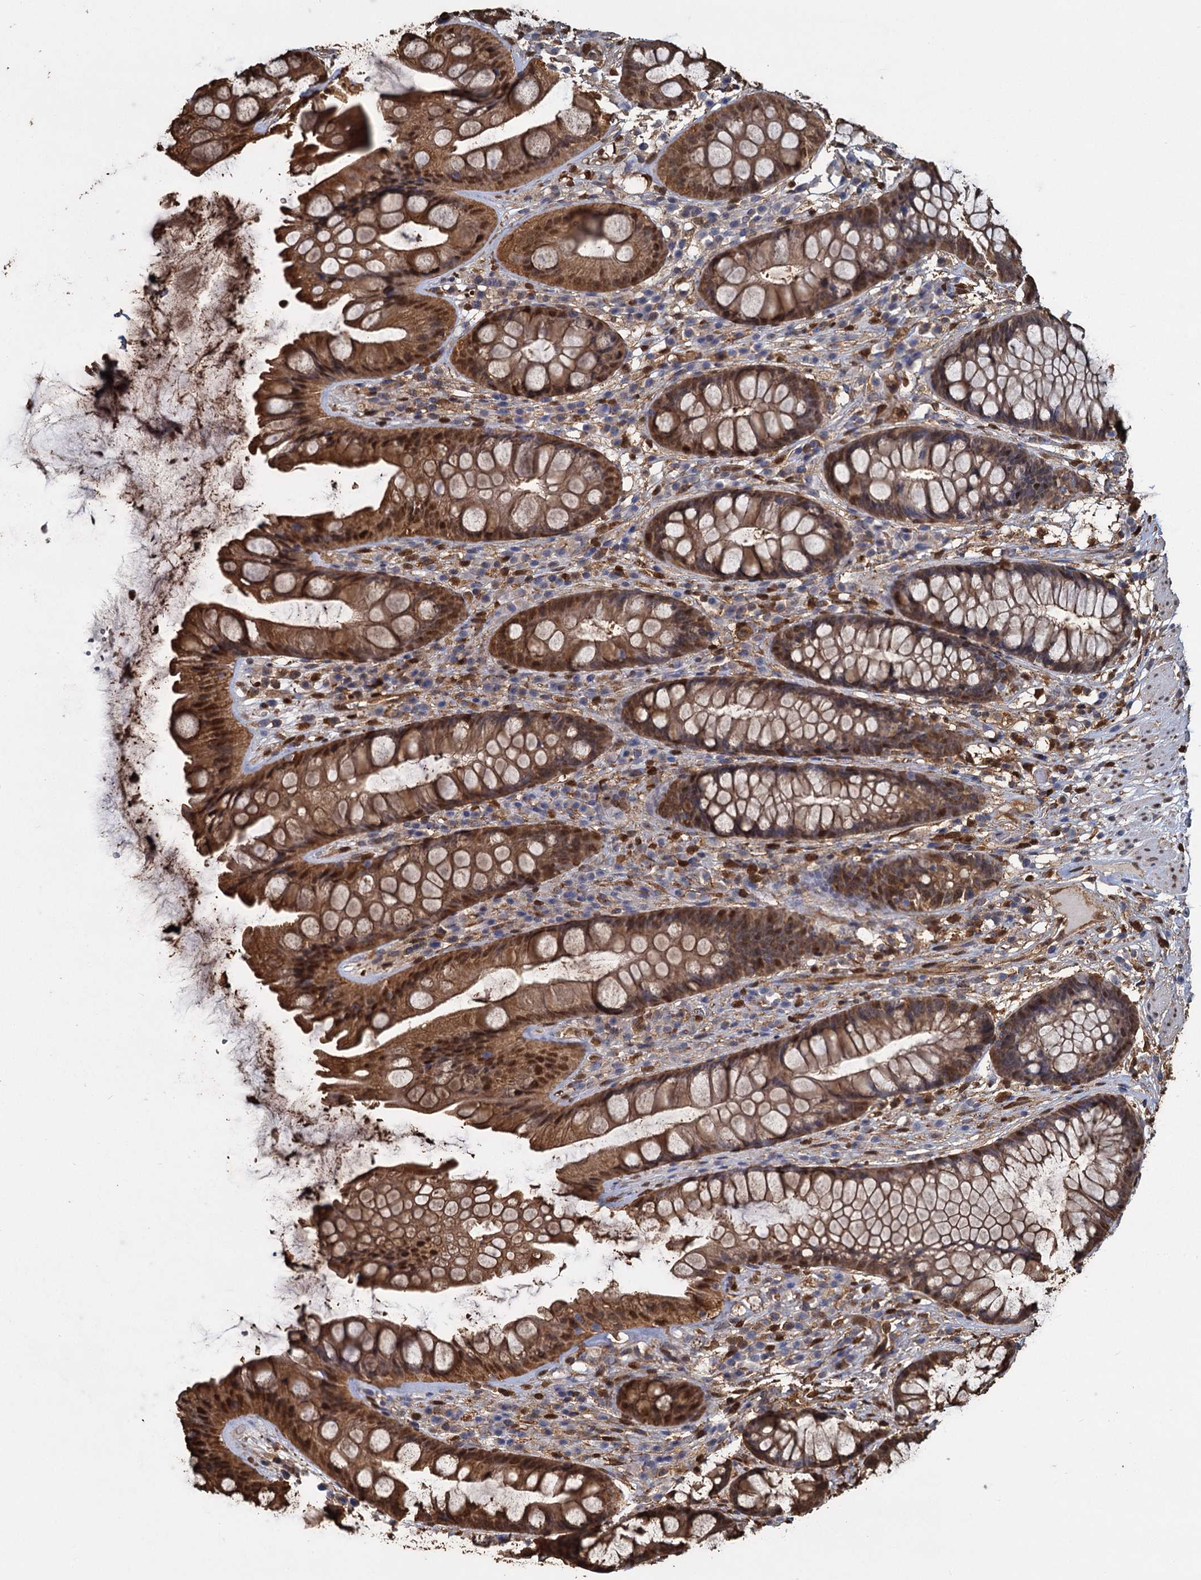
{"staining": {"intensity": "moderate", "quantity": ">75%", "location": "cytoplasmic/membranous,nuclear"}, "tissue": "rectum", "cell_type": "Glandular cells", "image_type": "normal", "snomed": [{"axis": "morphology", "description": "Normal tissue, NOS"}, {"axis": "topography", "description": "Rectum"}], "caption": "A medium amount of moderate cytoplasmic/membranous,nuclear positivity is appreciated in approximately >75% of glandular cells in unremarkable rectum.", "gene": "S100A6", "patient": {"sex": "male", "age": 74}}